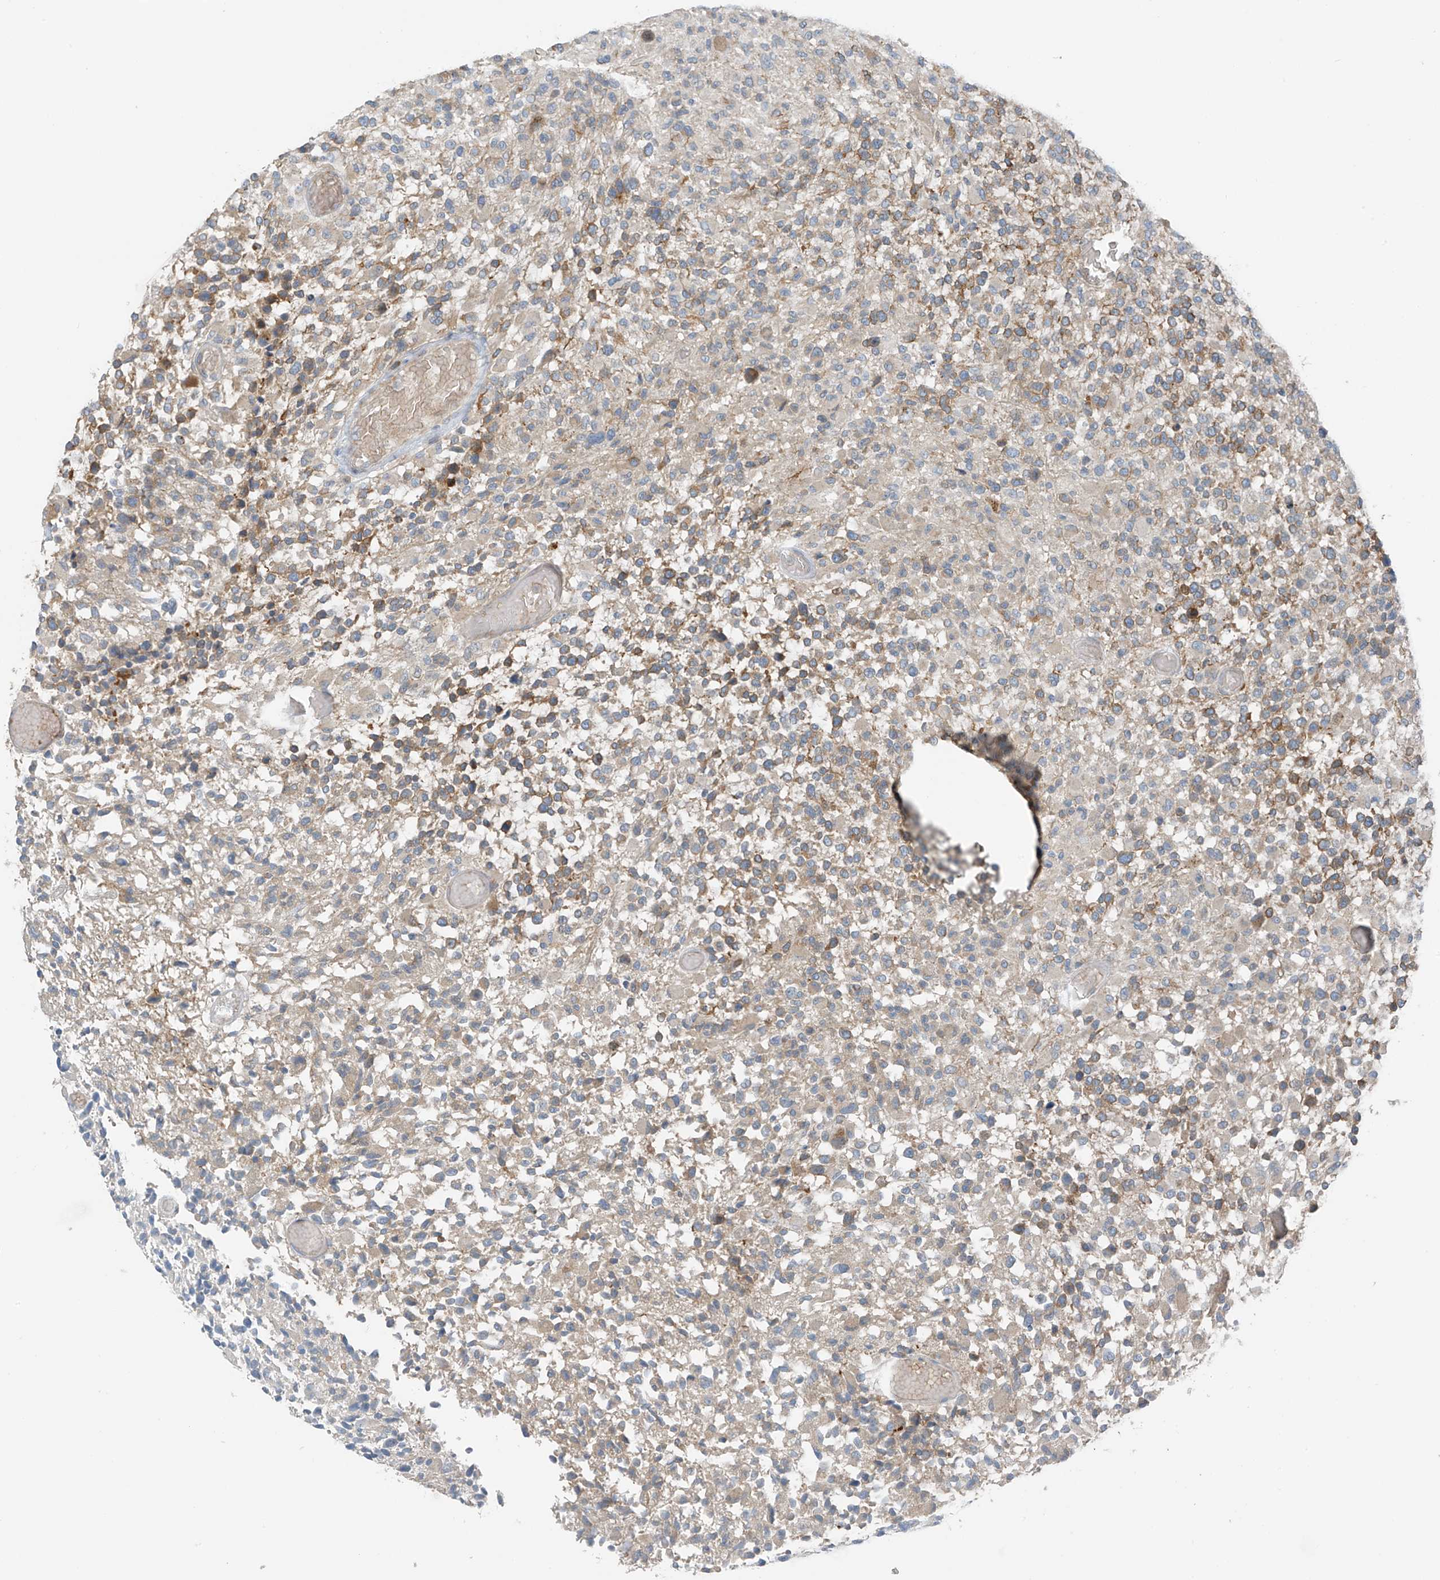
{"staining": {"intensity": "moderate", "quantity": "<25%", "location": "cytoplasmic/membranous"}, "tissue": "glioma", "cell_type": "Tumor cells", "image_type": "cancer", "snomed": [{"axis": "morphology", "description": "Glioma, malignant, High grade"}, {"axis": "morphology", "description": "Glioblastoma, NOS"}, {"axis": "topography", "description": "Brain"}], "caption": "Immunohistochemistry (IHC) image of human glioblastoma stained for a protein (brown), which displays low levels of moderate cytoplasmic/membranous positivity in approximately <25% of tumor cells.", "gene": "SLC12A6", "patient": {"sex": "male", "age": 60}}